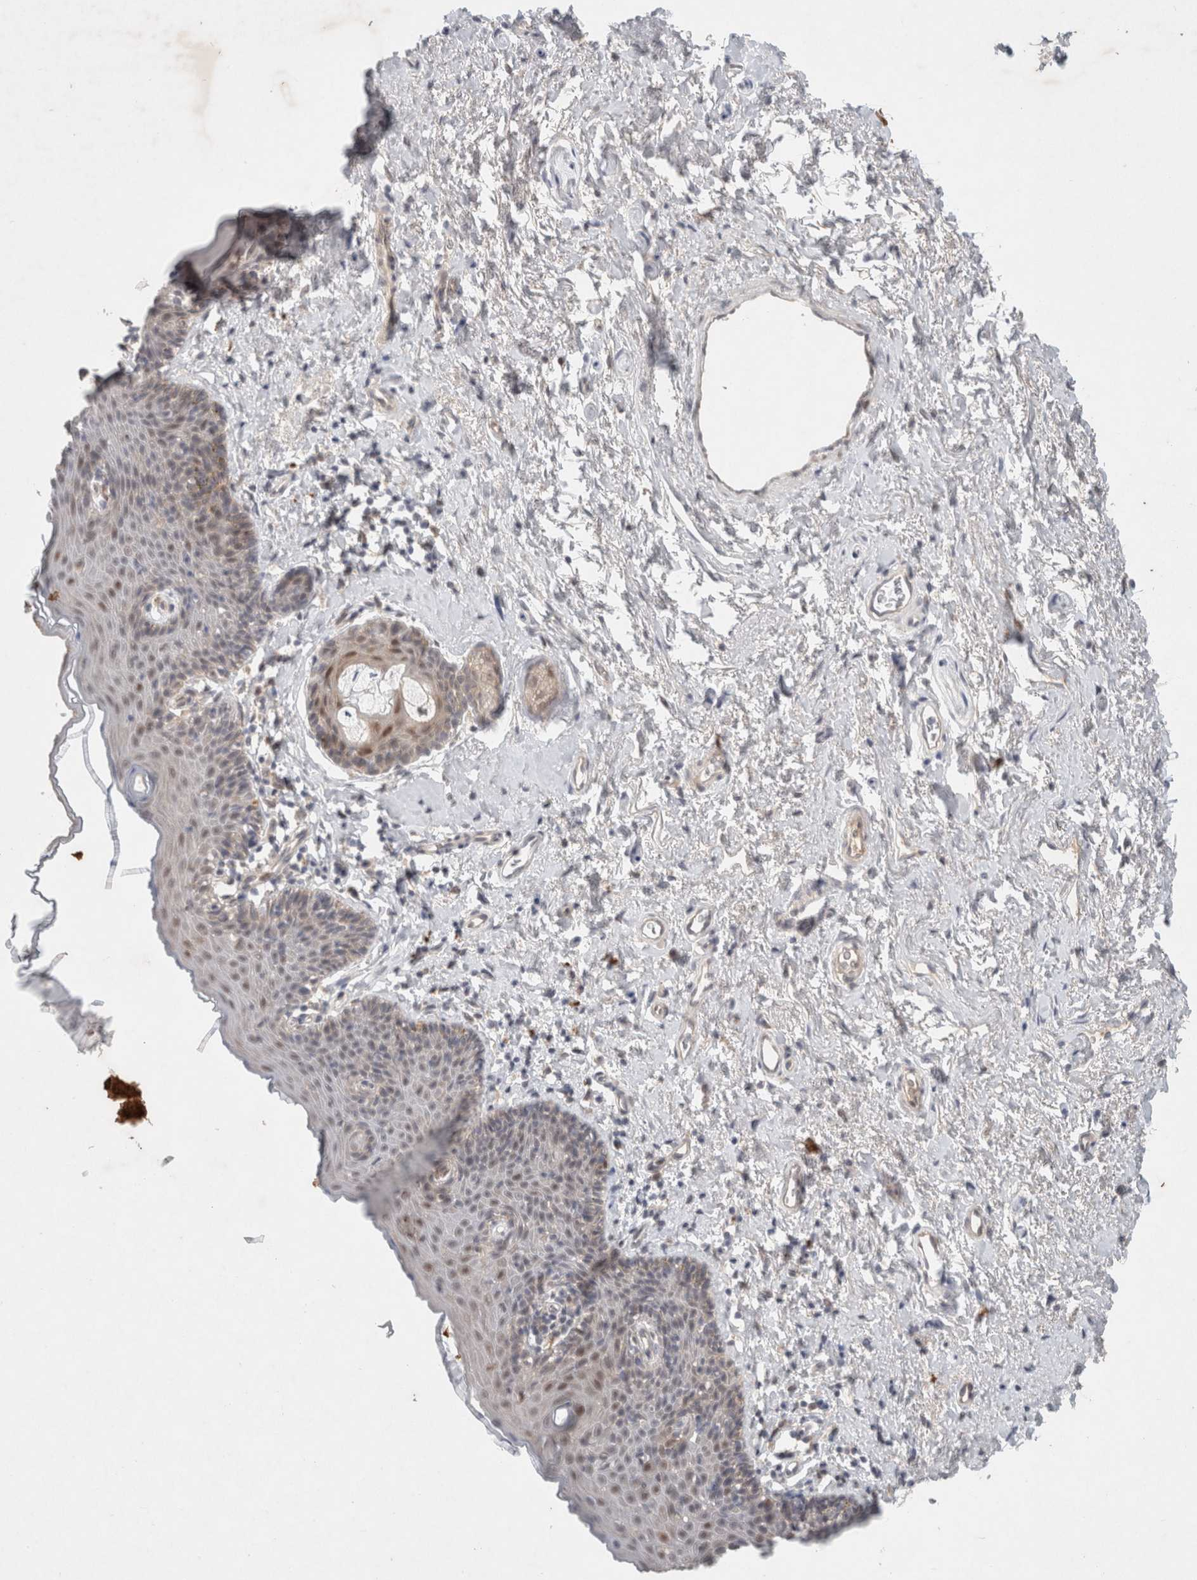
{"staining": {"intensity": "weak", "quantity": "25%-75%", "location": "cytoplasmic/membranous,nuclear"}, "tissue": "skin", "cell_type": "Epidermal cells", "image_type": "normal", "snomed": [{"axis": "morphology", "description": "Normal tissue, NOS"}, {"axis": "topography", "description": "Vulva"}], "caption": "The image shows immunohistochemical staining of normal skin. There is weak cytoplasmic/membranous,nuclear staining is identified in about 25%-75% of epidermal cells. (IHC, brightfield microscopy, high magnification).", "gene": "RASAL2", "patient": {"sex": "female", "age": 66}}